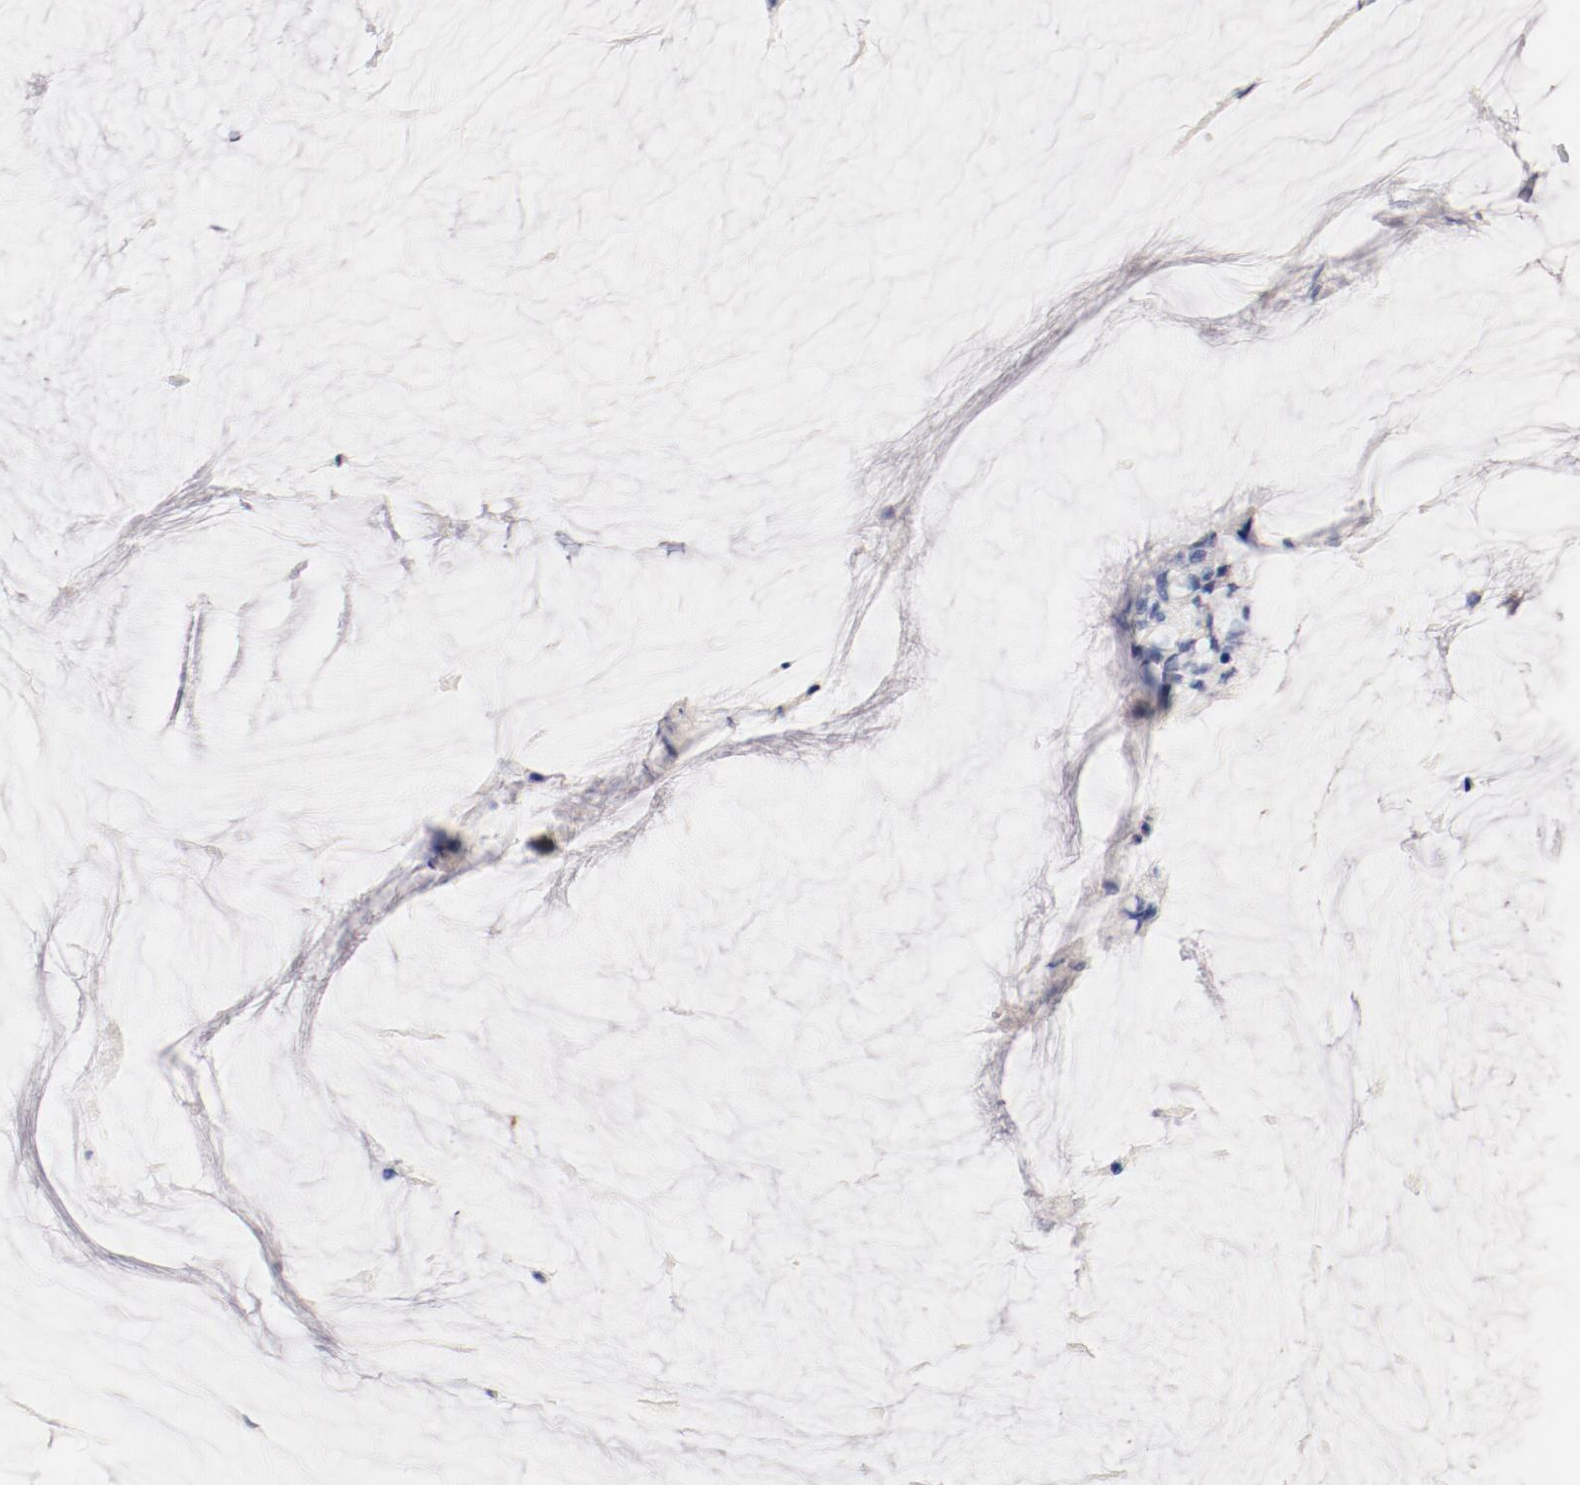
{"staining": {"intensity": "weak", "quantity": "<25%", "location": "cytoplasmic/membranous"}, "tissue": "ovarian cancer", "cell_type": "Tumor cells", "image_type": "cancer", "snomed": [{"axis": "morphology", "description": "Cystadenocarcinoma, mucinous, NOS"}, {"axis": "topography", "description": "Ovary"}], "caption": "Immunohistochemical staining of ovarian cancer (mucinous cystadenocarcinoma) shows no significant expression in tumor cells. The staining was performed using DAB to visualize the protein expression in brown, while the nuclei were stained in blue with hematoxylin (Magnification: 20x).", "gene": "HOMER1", "patient": {"sex": "female", "age": 39}}